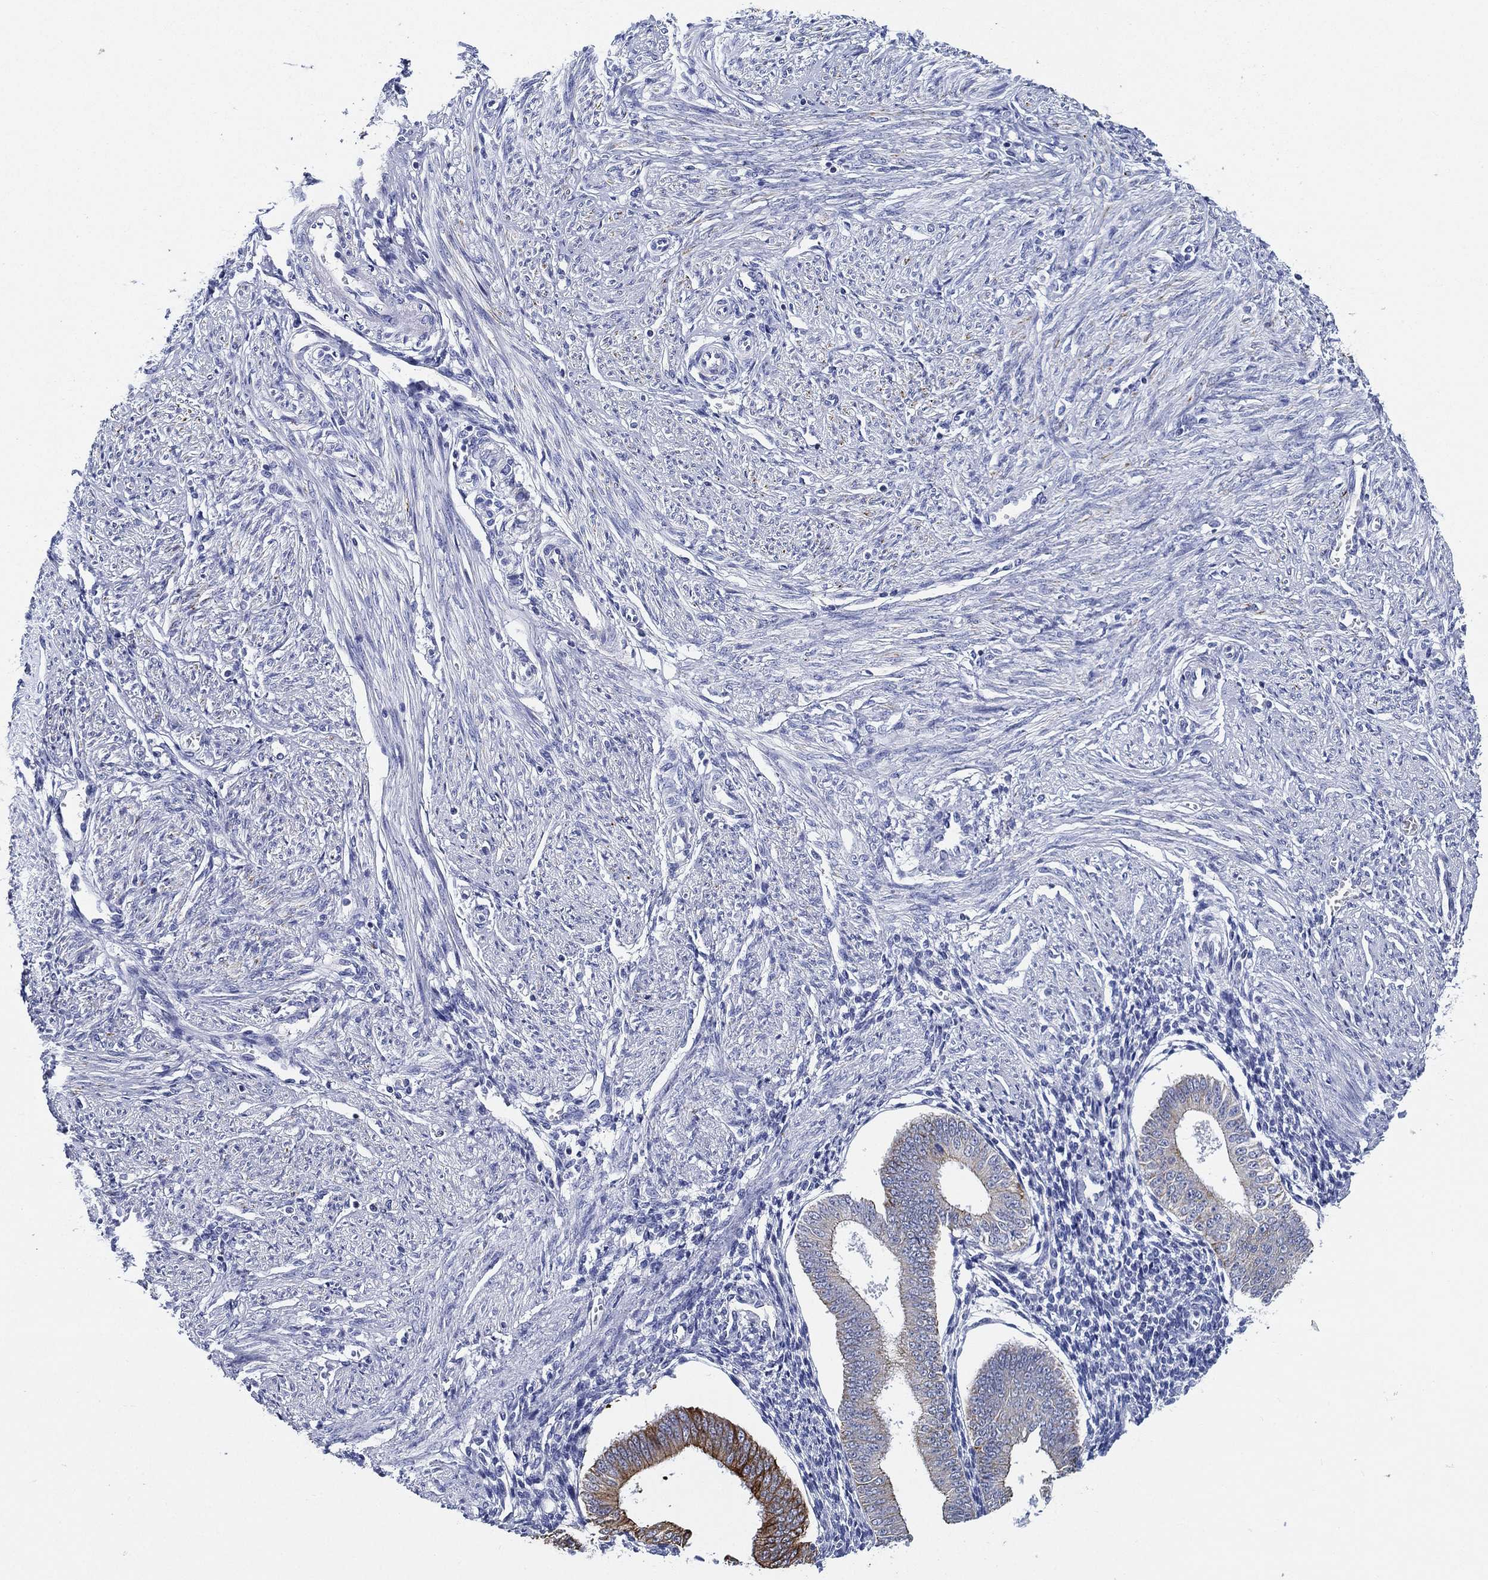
{"staining": {"intensity": "negative", "quantity": "none", "location": "none"}, "tissue": "endometrium", "cell_type": "Cells in endometrial stroma", "image_type": "normal", "snomed": [{"axis": "morphology", "description": "Normal tissue, NOS"}, {"axis": "topography", "description": "Endometrium"}], "caption": "Immunohistochemistry micrograph of unremarkable endometrium: endometrium stained with DAB shows no significant protein staining in cells in endometrial stroma.", "gene": "NEDD9", "patient": {"sex": "female", "age": 39}}